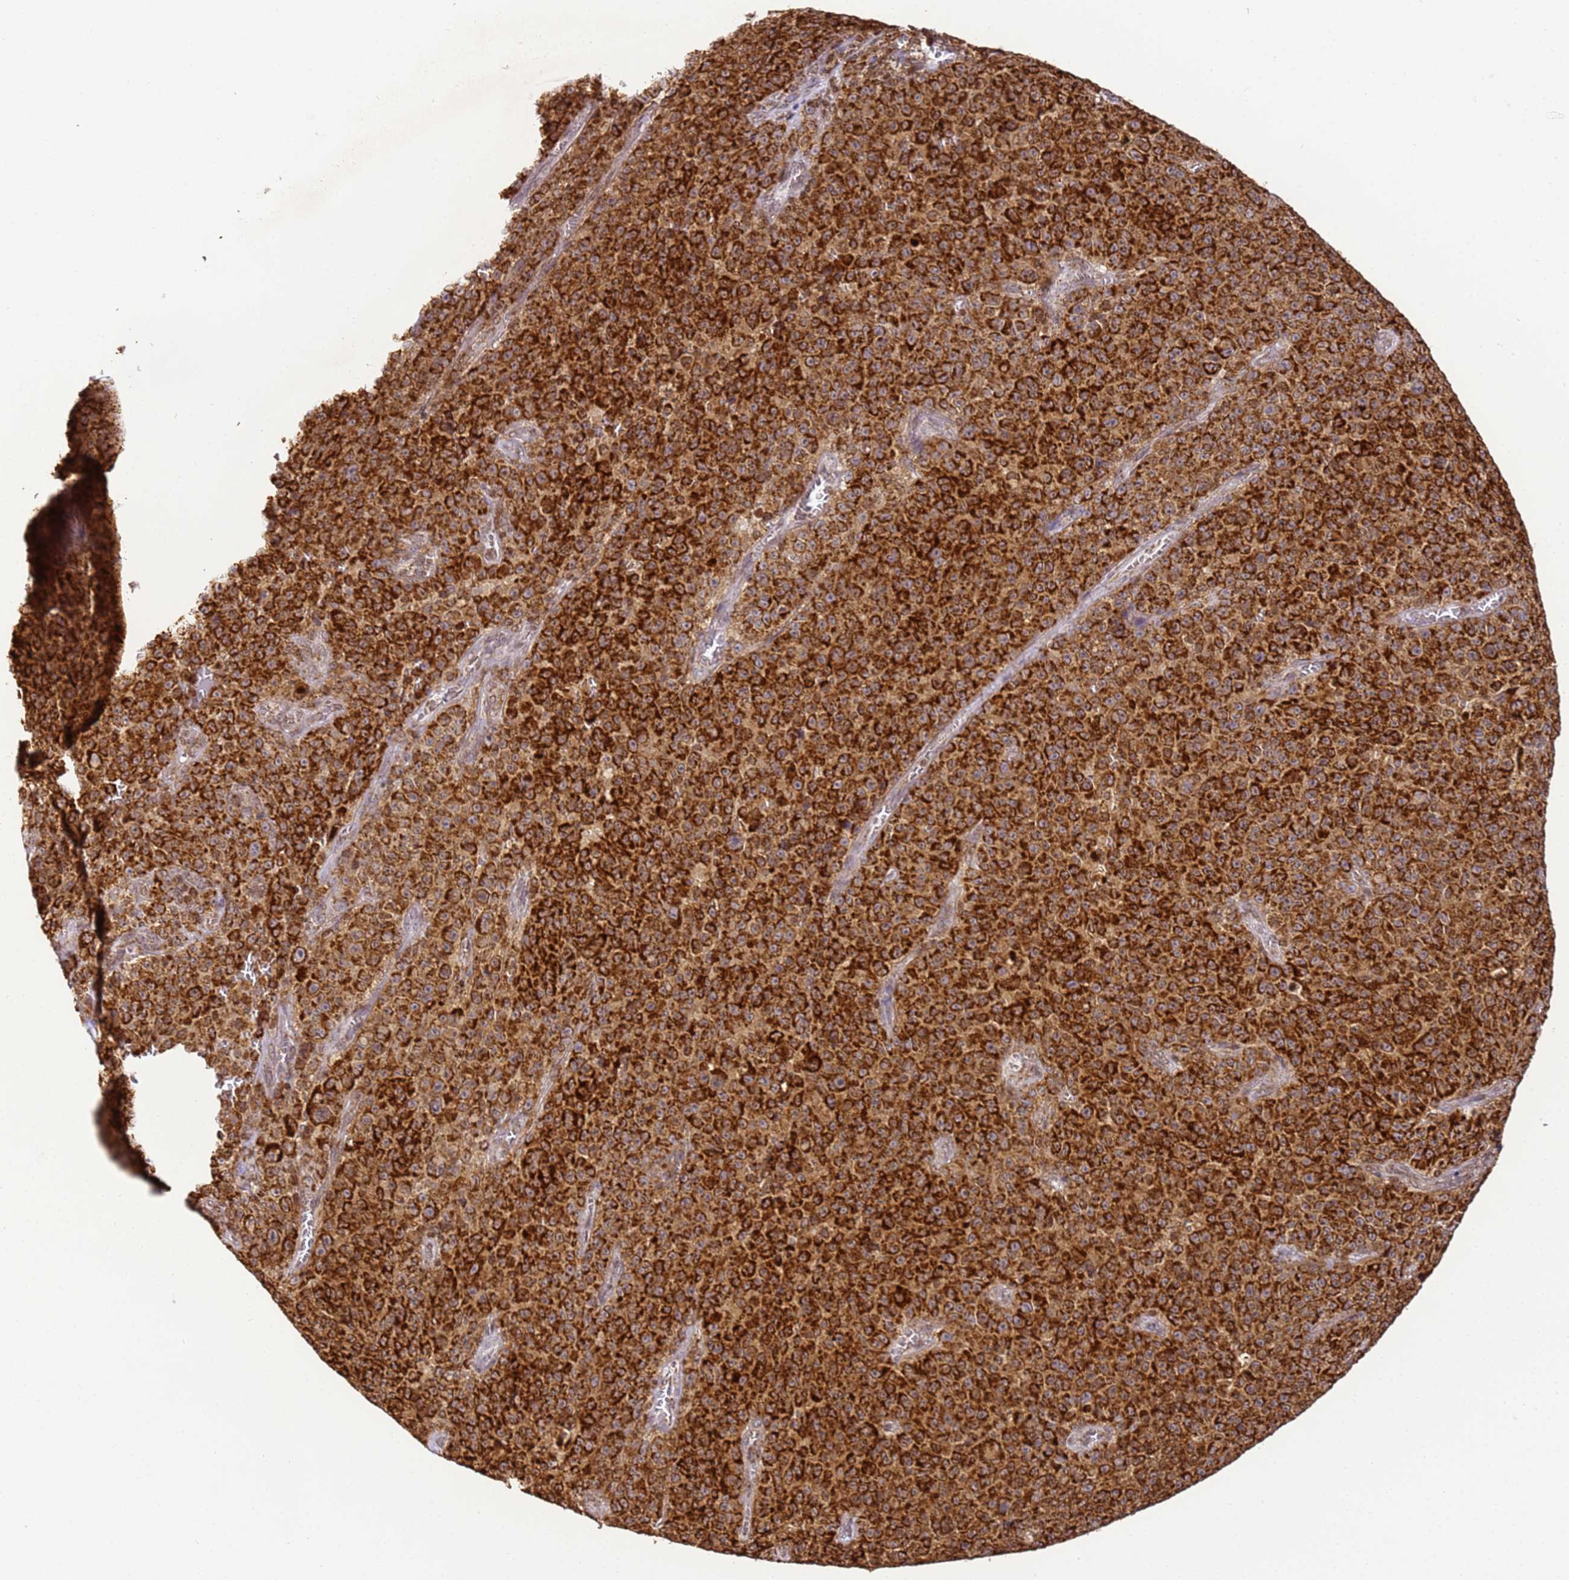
{"staining": {"intensity": "strong", "quantity": ">75%", "location": "cytoplasmic/membranous"}, "tissue": "melanoma", "cell_type": "Tumor cells", "image_type": "cancer", "snomed": [{"axis": "morphology", "description": "Malignant melanoma, NOS"}, {"axis": "topography", "description": "Skin"}], "caption": "IHC of malignant melanoma reveals high levels of strong cytoplasmic/membranous expression in about >75% of tumor cells.", "gene": "HSPE1", "patient": {"sex": "female", "age": 82}}